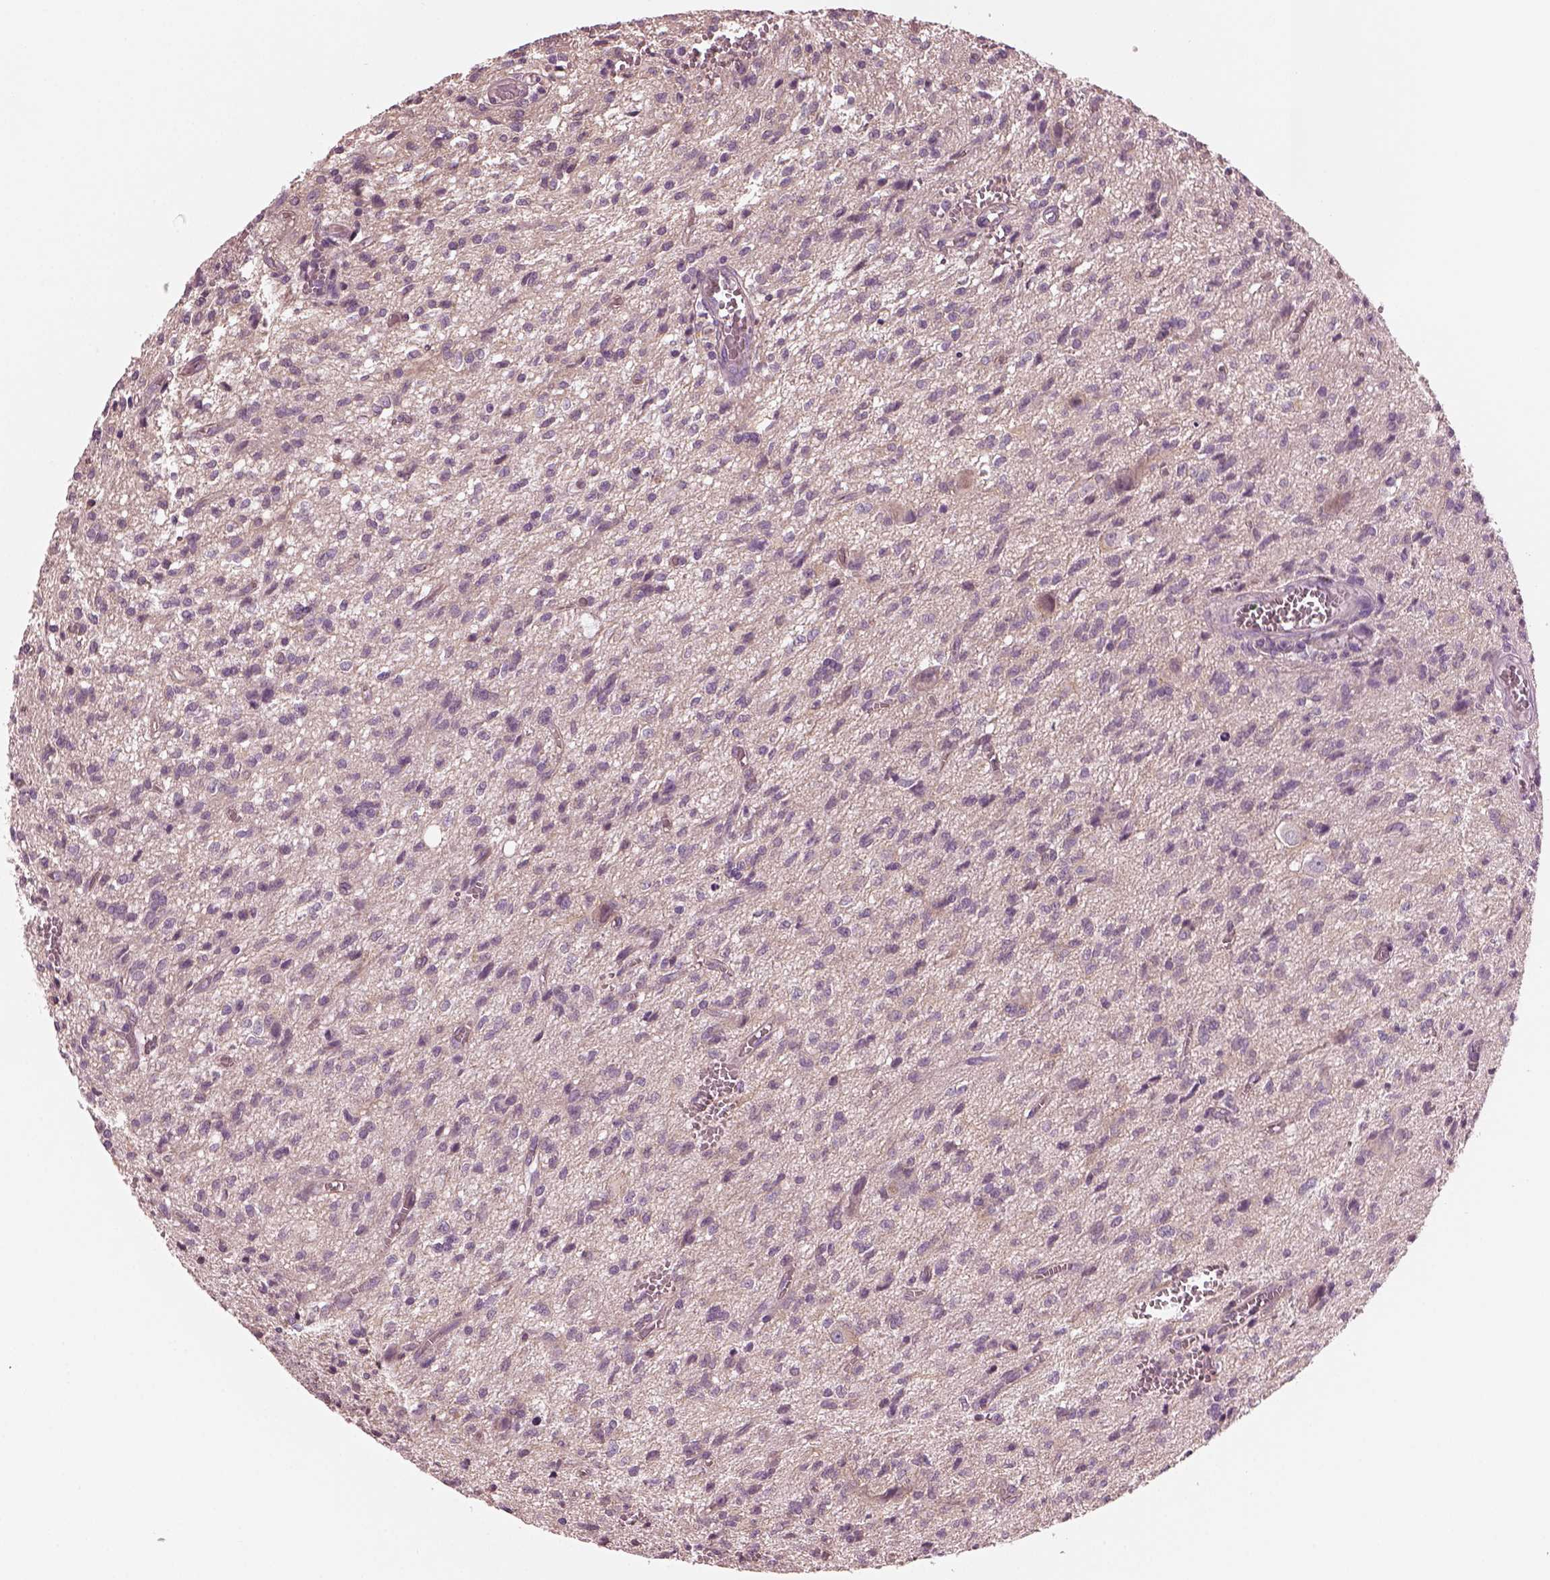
{"staining": {"intensity": "negative", "quantity": "none", "location": "none"}, "tissue": "glioma", "cell_type": "Tumor cells", "image_type": "cancer", "snomed": [{"axis": "morphology", "description": "Glioma, malignant, Low grade"}, {"axis": "topography", "description": "Brain"}], "caption": "Glioma stained for a protein using immunohistochemistry displays no expression tumor cells.", "gene": "ODAD1", "patient": {"sex": "male", "age": 64}}